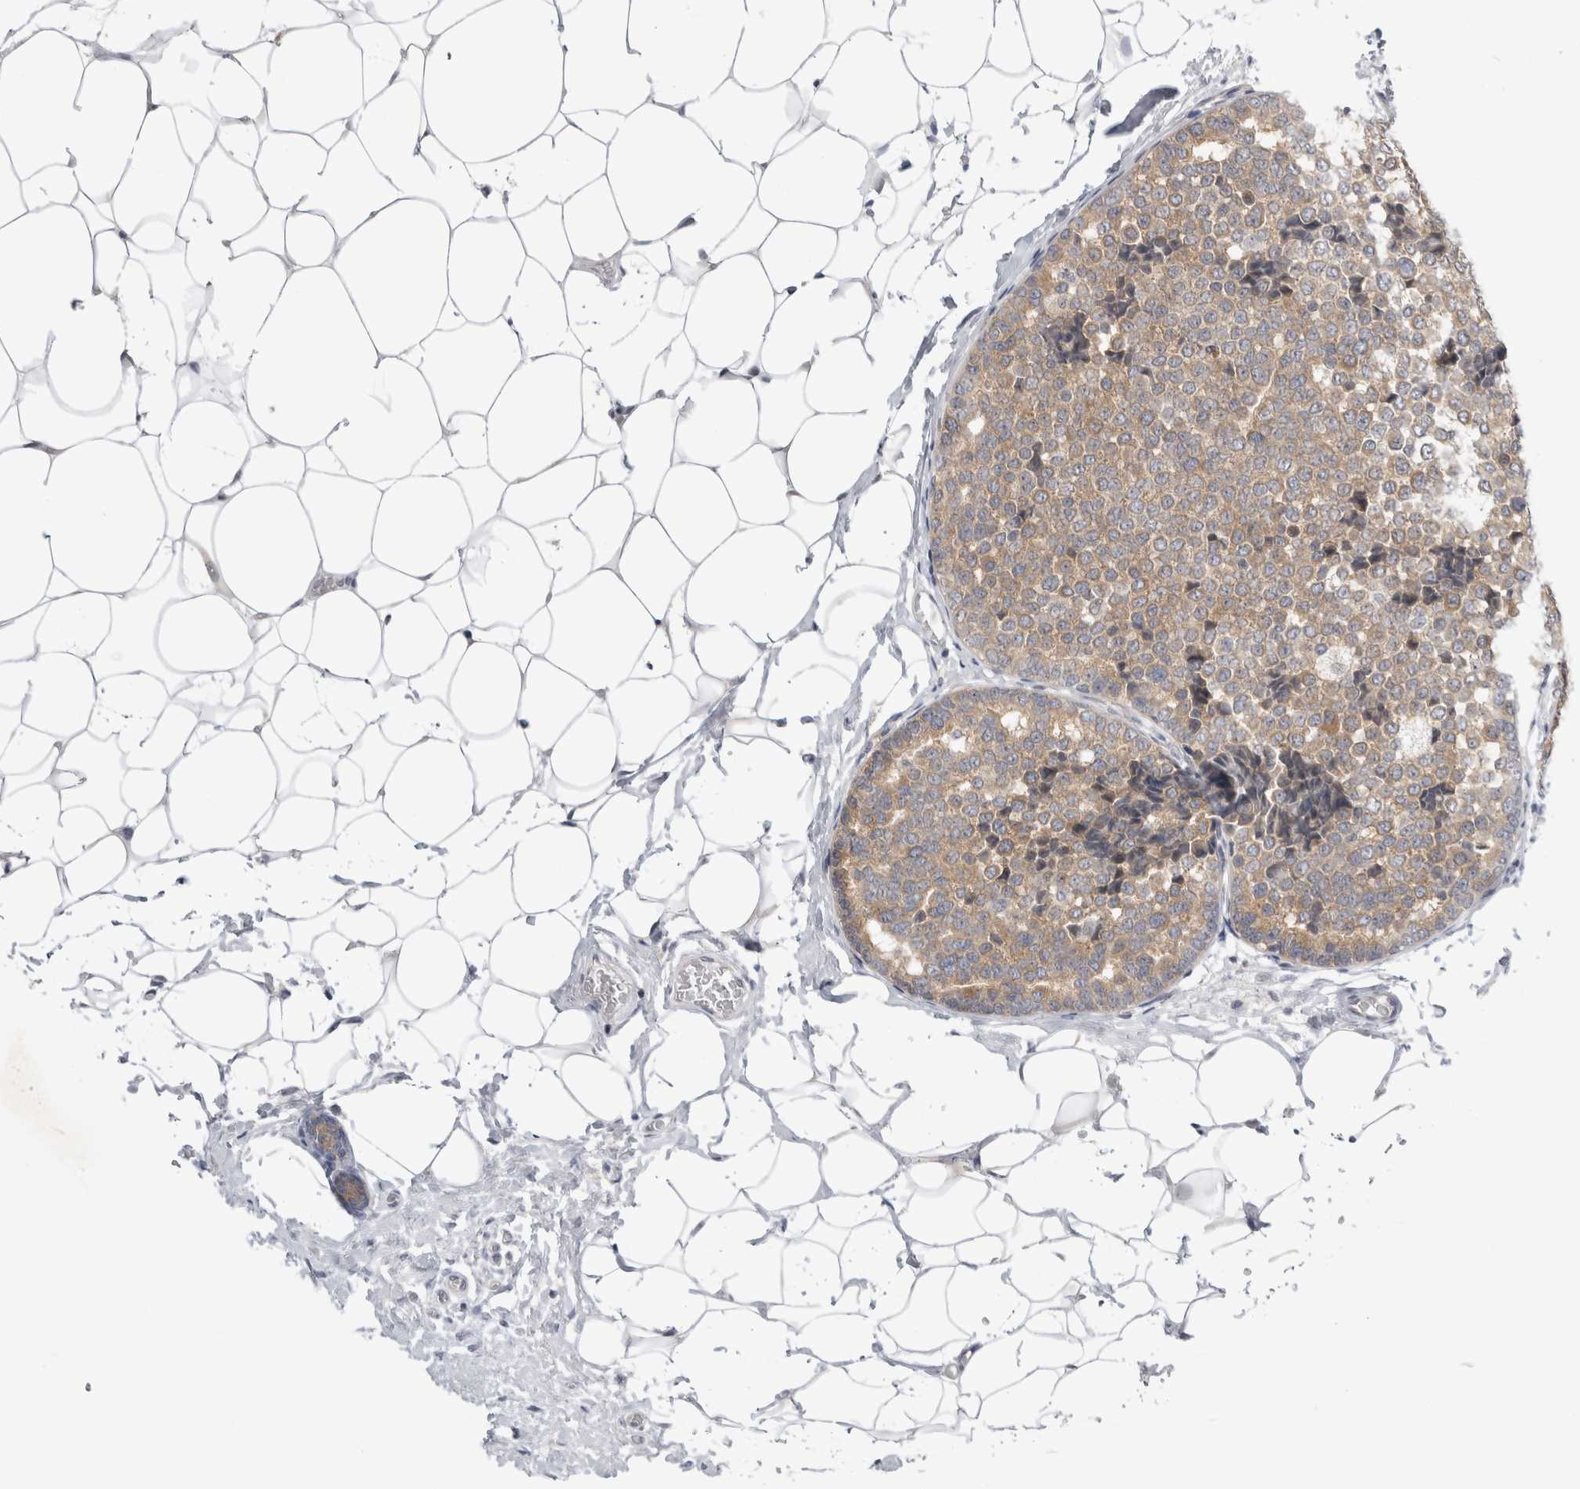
{"staining": {"intensity": "moderate", "quantity": ">75%", "location": "cytoplasmic/membranous"}, "tissue": "breast cancer", "cell_type": "Tumor cells", "image_type": "cancer", "snomed": [{"axis": "morphology", "description": "Normal tissue, NOS"}, {"axis": "morphology", "description": "Duct carcinoma"}, {"axis": "topography", "description": "Breast"}], "caption": "Approximately >75% of tumor cells in human breast intraductal carcinoma exhibit moderate cytoplasmic/membranous protein staining as visualized by brown immunohistochemical staining.", "gene": "PSMB2", "patient": {"sex": "female", "age": 43}}